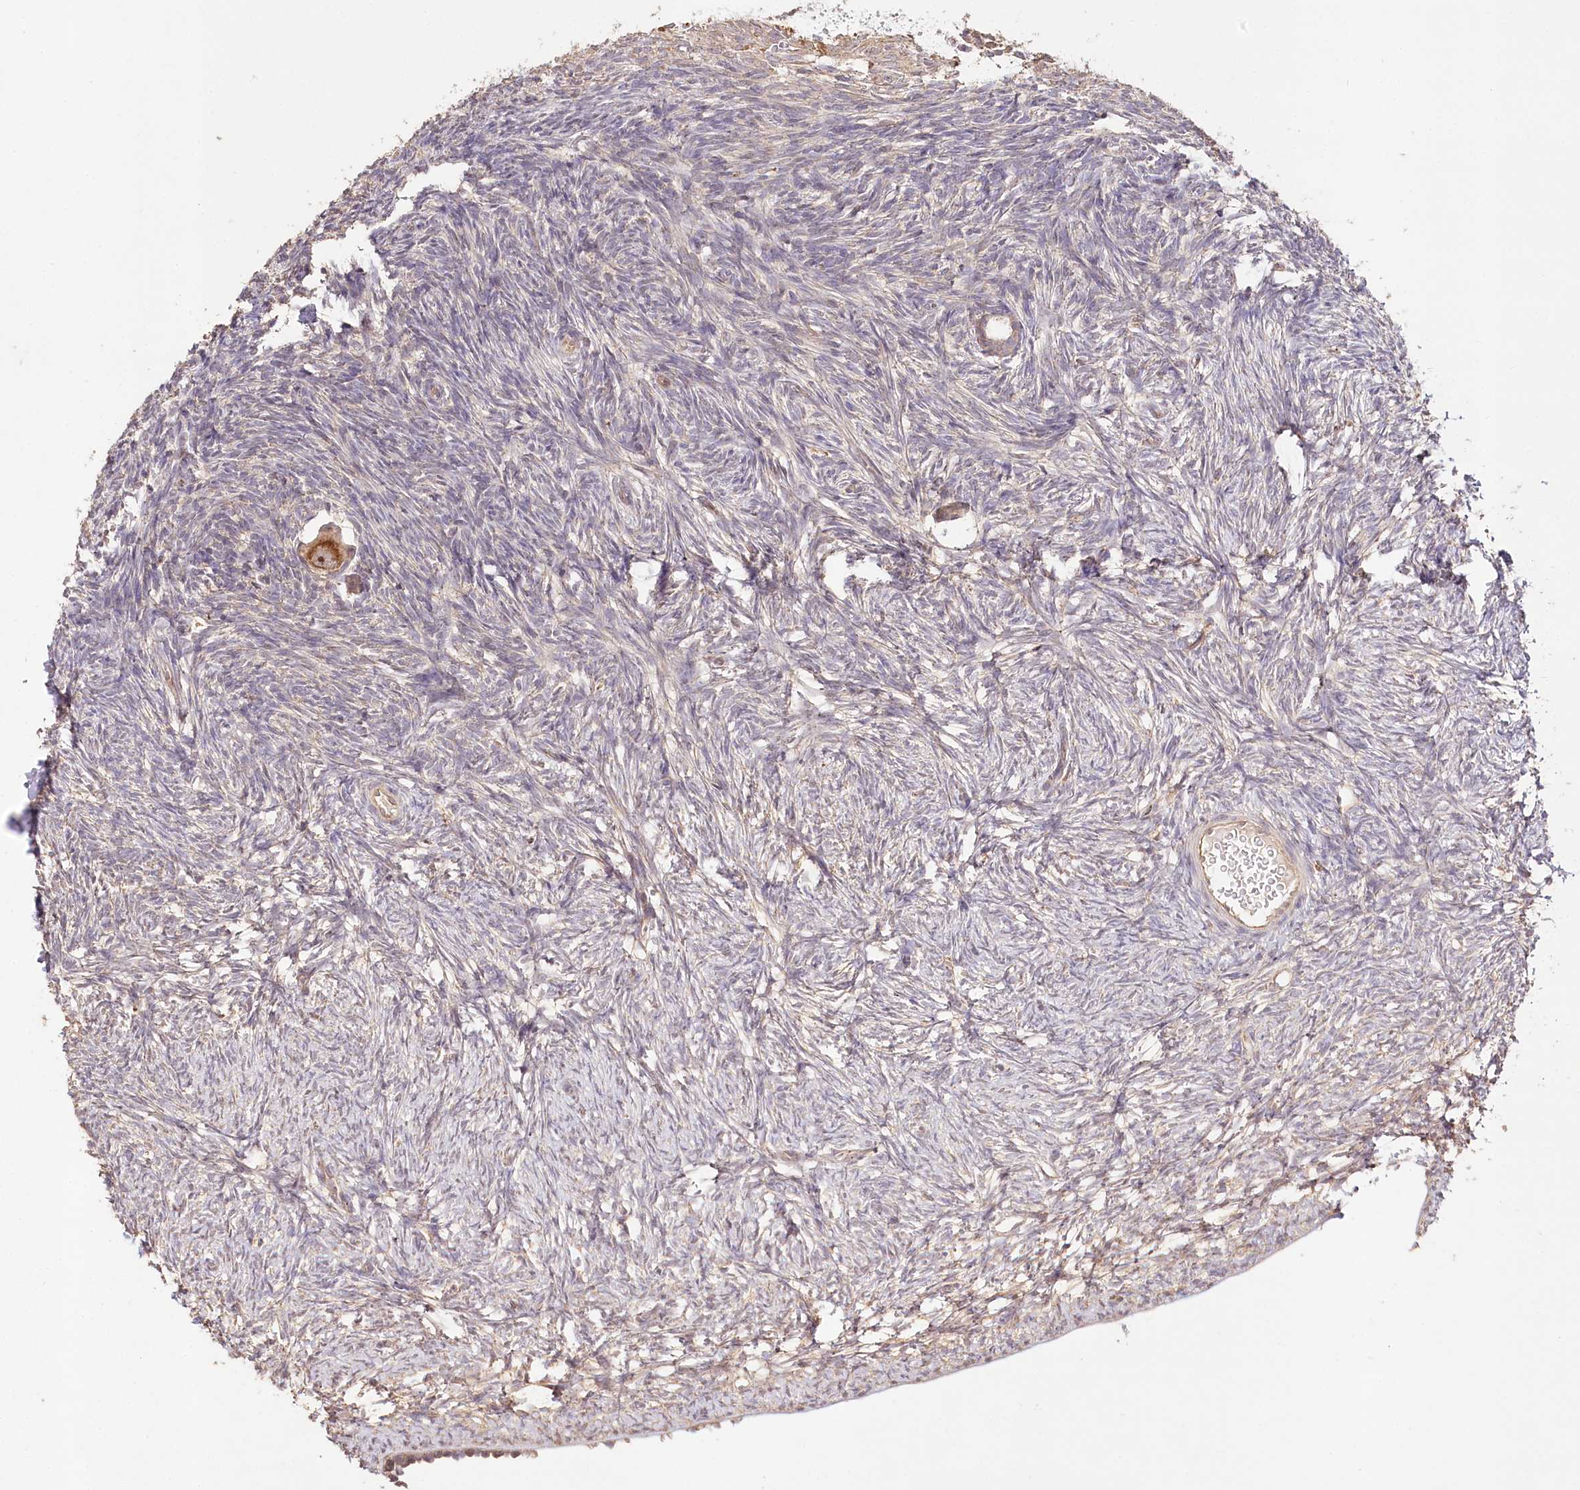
{"staining": {"intensity": "moderate", "quantity": ">75%", "location": "cytoplasmic/membranous,nuclear"}, "tissue": "ovary", "cell_type": "Follicle cells", "image_type": "normal", "snomed": [{"axis": "morphology", "description": "Normal tissue, NOS"}, {"axis": "topography", "description": "Ovary"}], "caption": "Benign ovary was stained to show a protein in brown. There is medium levels of moderate cytoplasmic/membranous,nuclear positivity in approximately >75% of follicle cells. (DAB (3,3'-diaminobenzidine) = brown stain, brightfield microscopy at high magnification).", "gene": "DMXL1", "patient": {"sex": "female", "age": 34}}